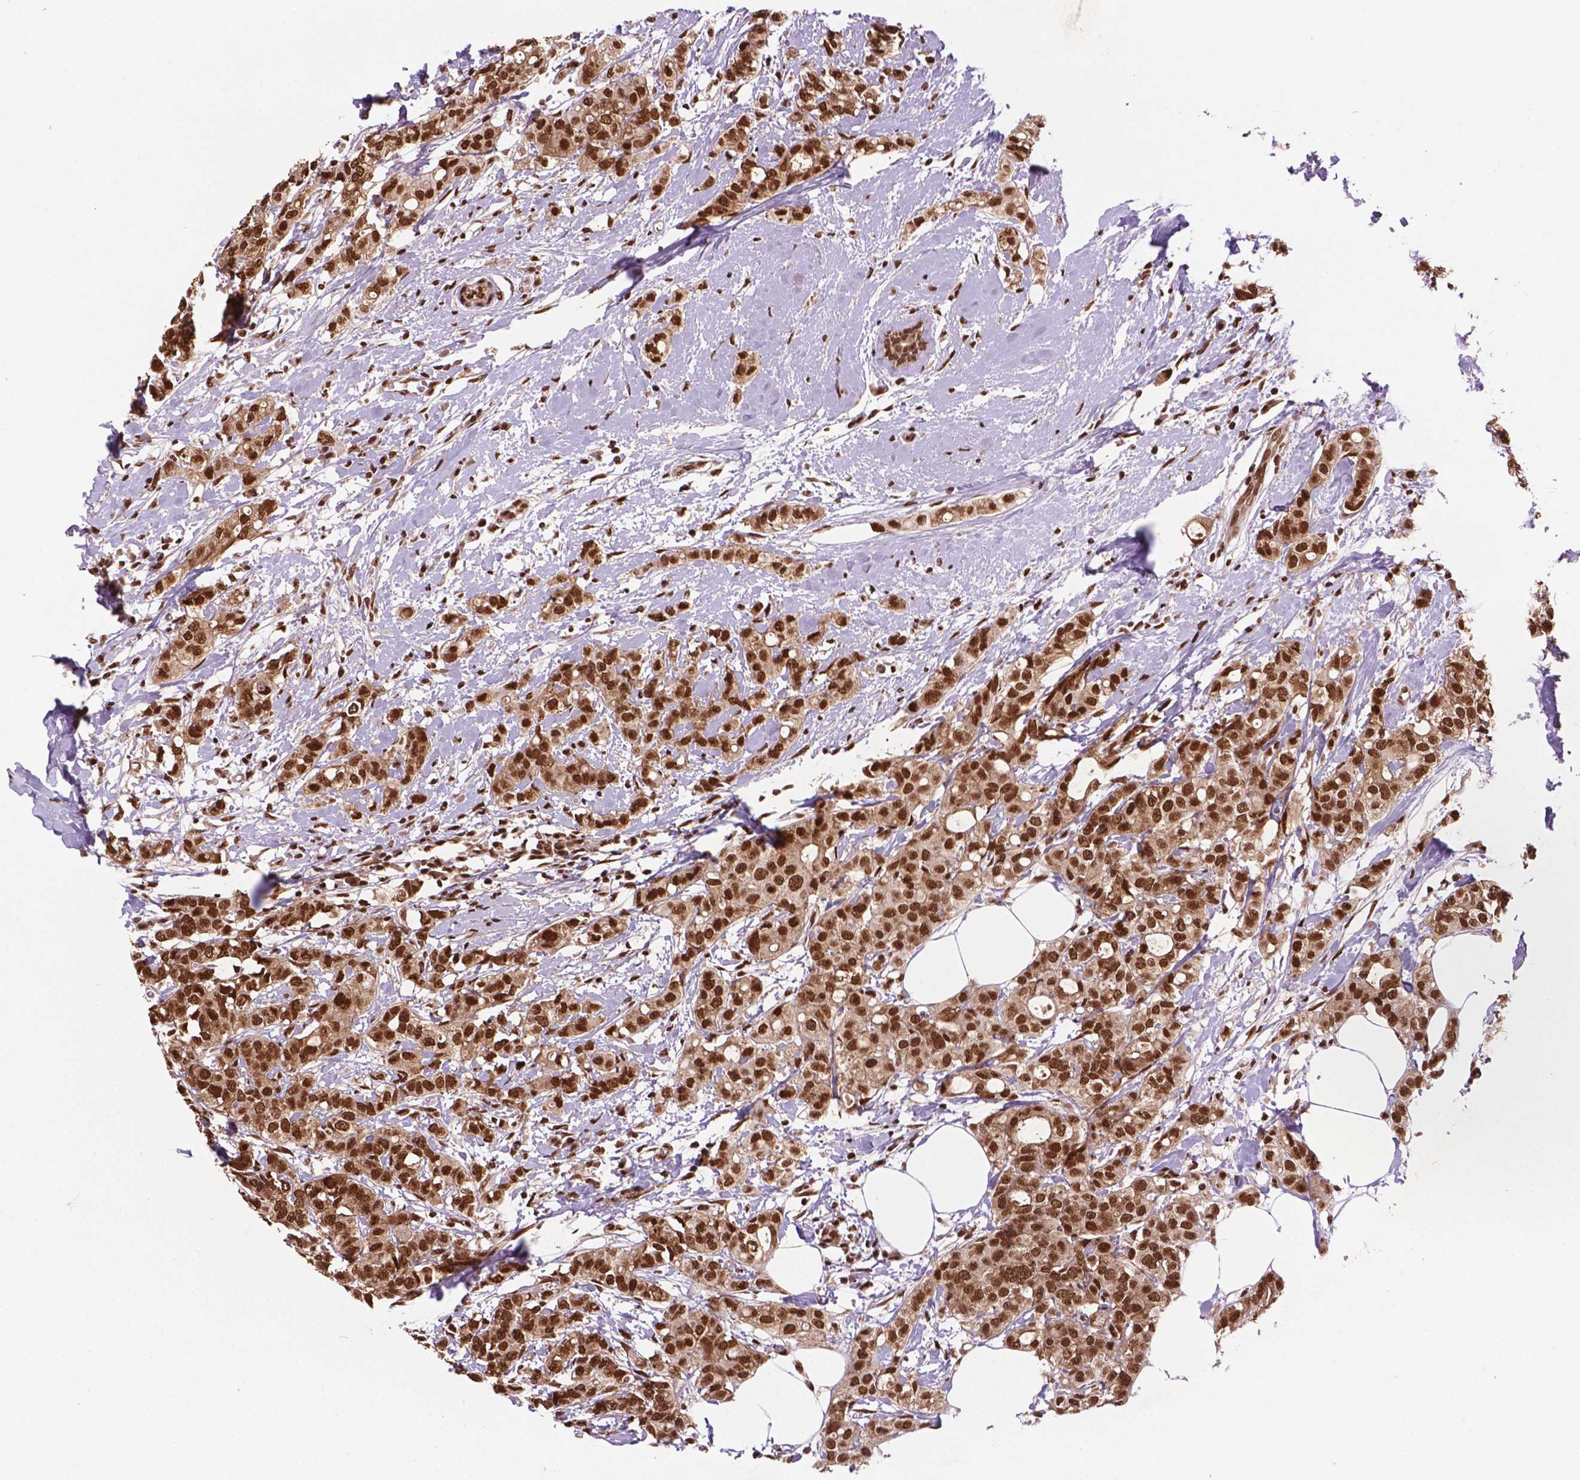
{"staining": {"intensity": "strong", "quantity": ">75%", "location": "nuclear"}, "tissue": "breast cancer", "cell_type": "Tumor cells", "image_type": "cancer", "snomed": [{"axis": "morphology", "description": "Duct carcinoma"}, {"axis": "topography", "description": "Breast"}], "caption": "Breast cancer stained with a brown dye displays strong nuclear positive positivity in approximately >75% of tumor cells.", "gene": "SIRT6", "patient": {"sex": "female", "age": 40}}